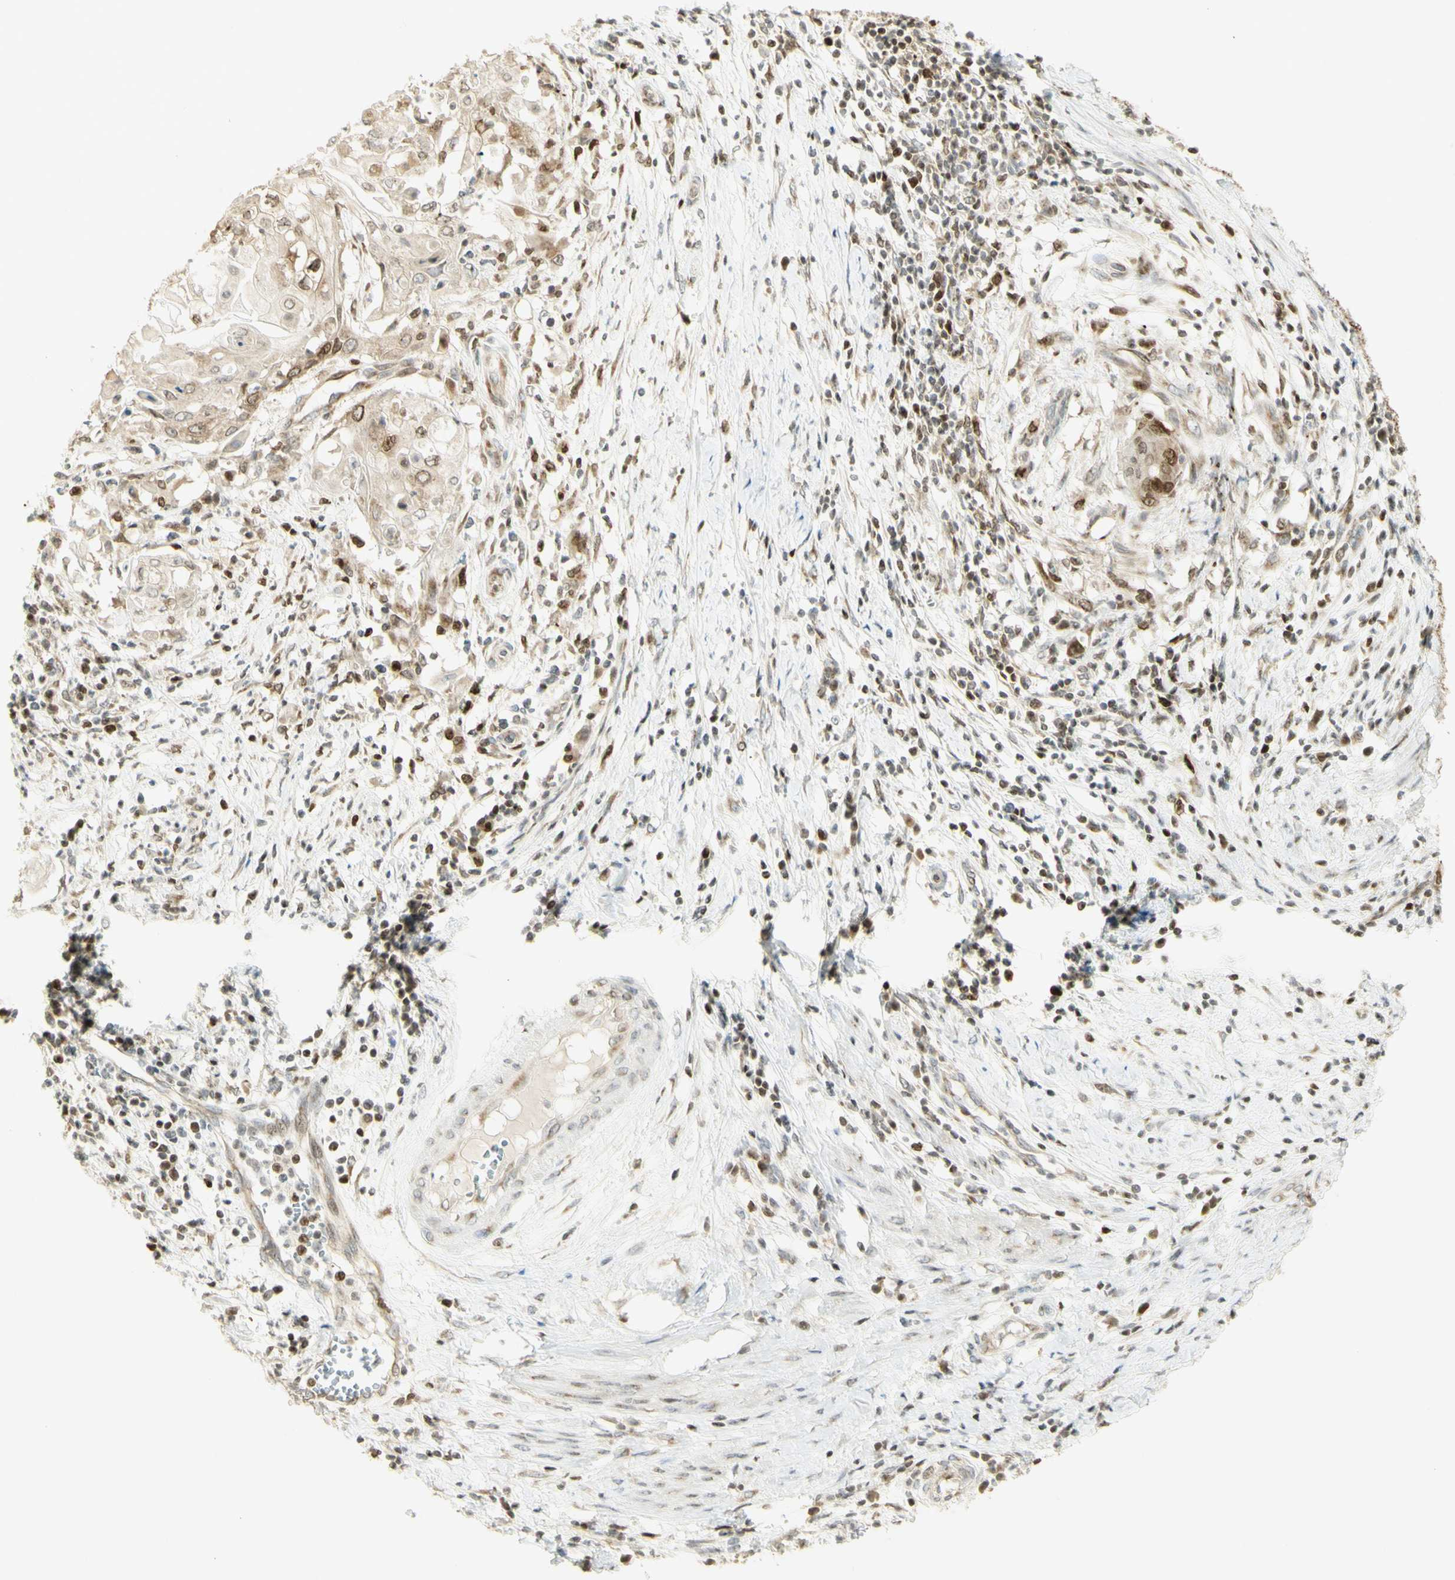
{"staining": {"intensity": "moderate", "quantity": "25%-75%", "location": "cytoplasmic/membranous,nuclear"}, "tissue": "cervical cancer", "cell_type": "Tumor cells", "image_type": "cancer", "snomed": [{"axis": "morphology", "description": "Squamous cell carcinoma, NOS"}, {"axis": "topography", "description": "Cervix"}], "caption": "Human cervical cancer stained for a protein (brown) shows moderate cytoplasmic/membranous and nuclear positive expression in about 25%-75% of tumor cells.", "gene": "KIF11", "patient": {"sex": "female", "age": 39}}